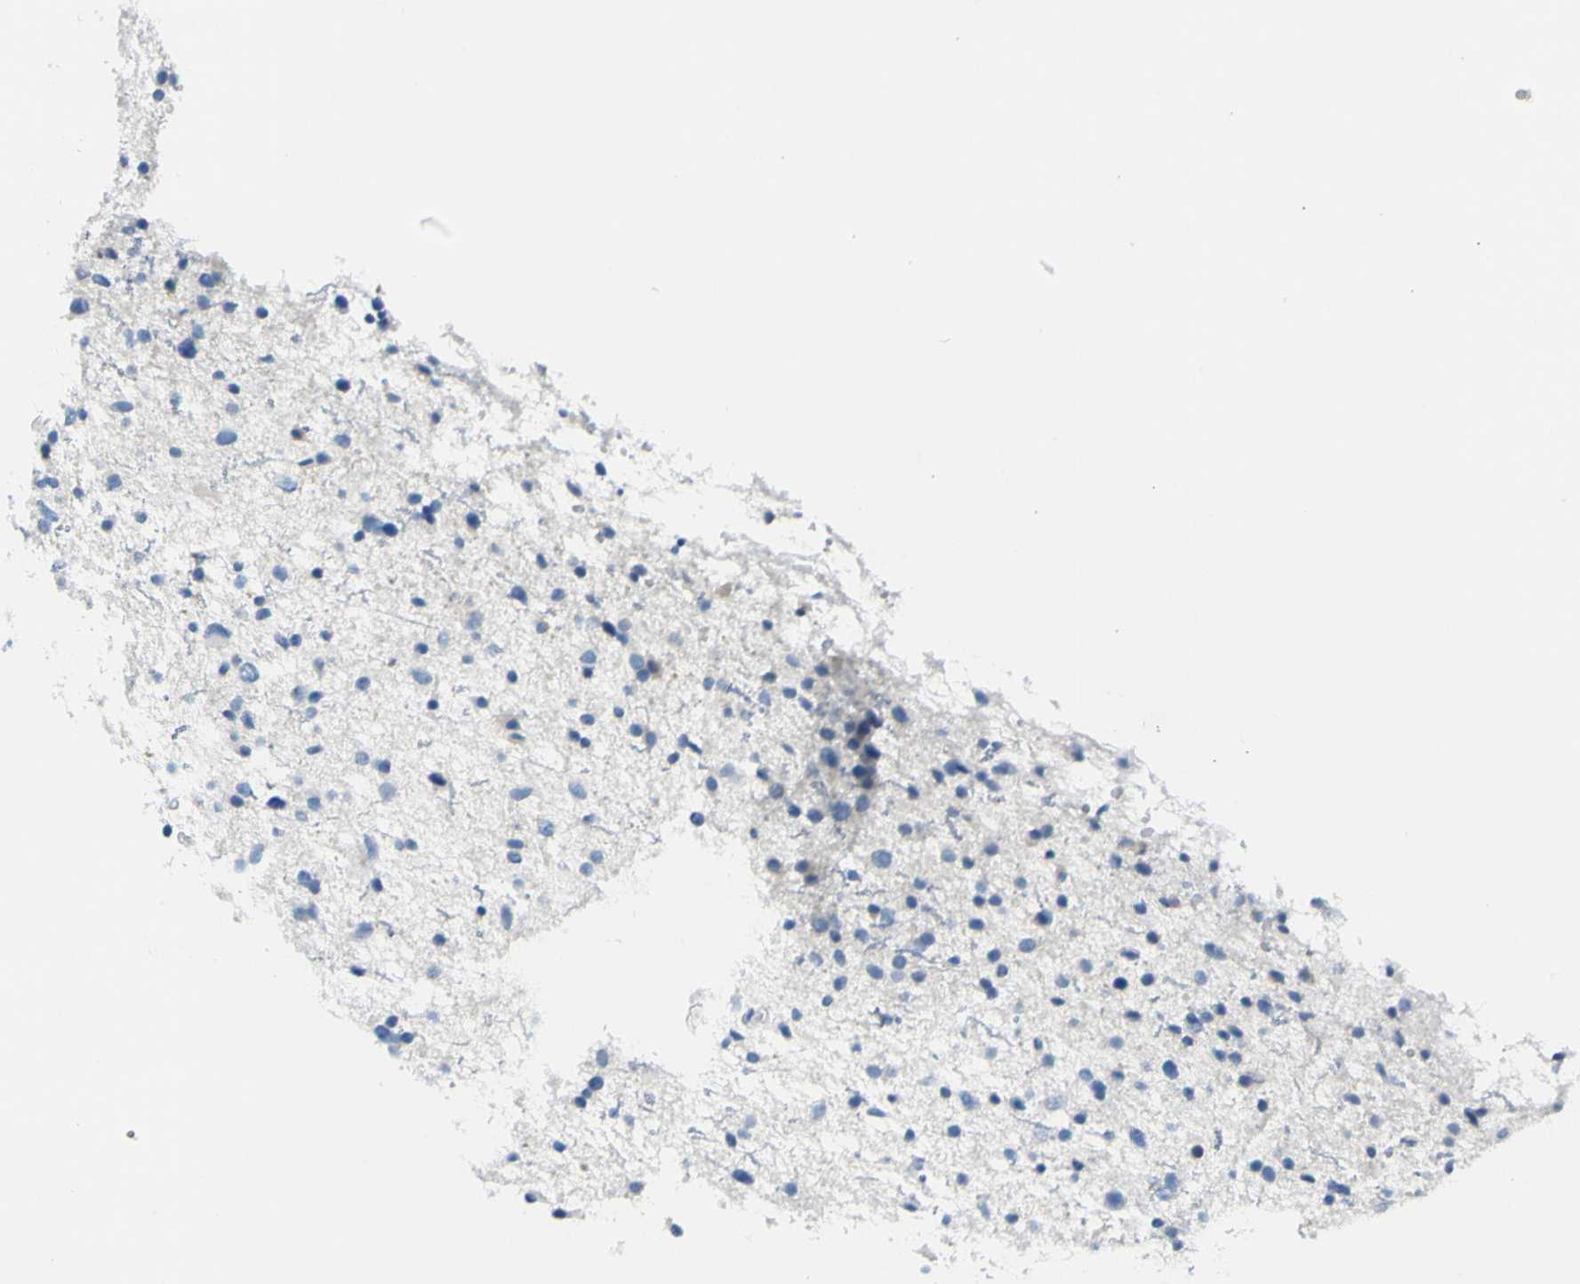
{"staining": {"intensity": "negative", "quantity": "none", "location": "none"}, "tissue": "glioma", "cell_type": "Tumor cells", "image_type": "cancer", "snomed": [{"axis": "morphology", "description": "Glioma, malignant, Low grade"}, {"axis": "topography", "description": "Brain"}], "caption": "An IHC image of malignant low-grade glioma is shown. There is no staining in tumor cells of malignant low-grade glioma.", "gene": "NPHP3", "patient": {"sex": "female", "age": 37}}